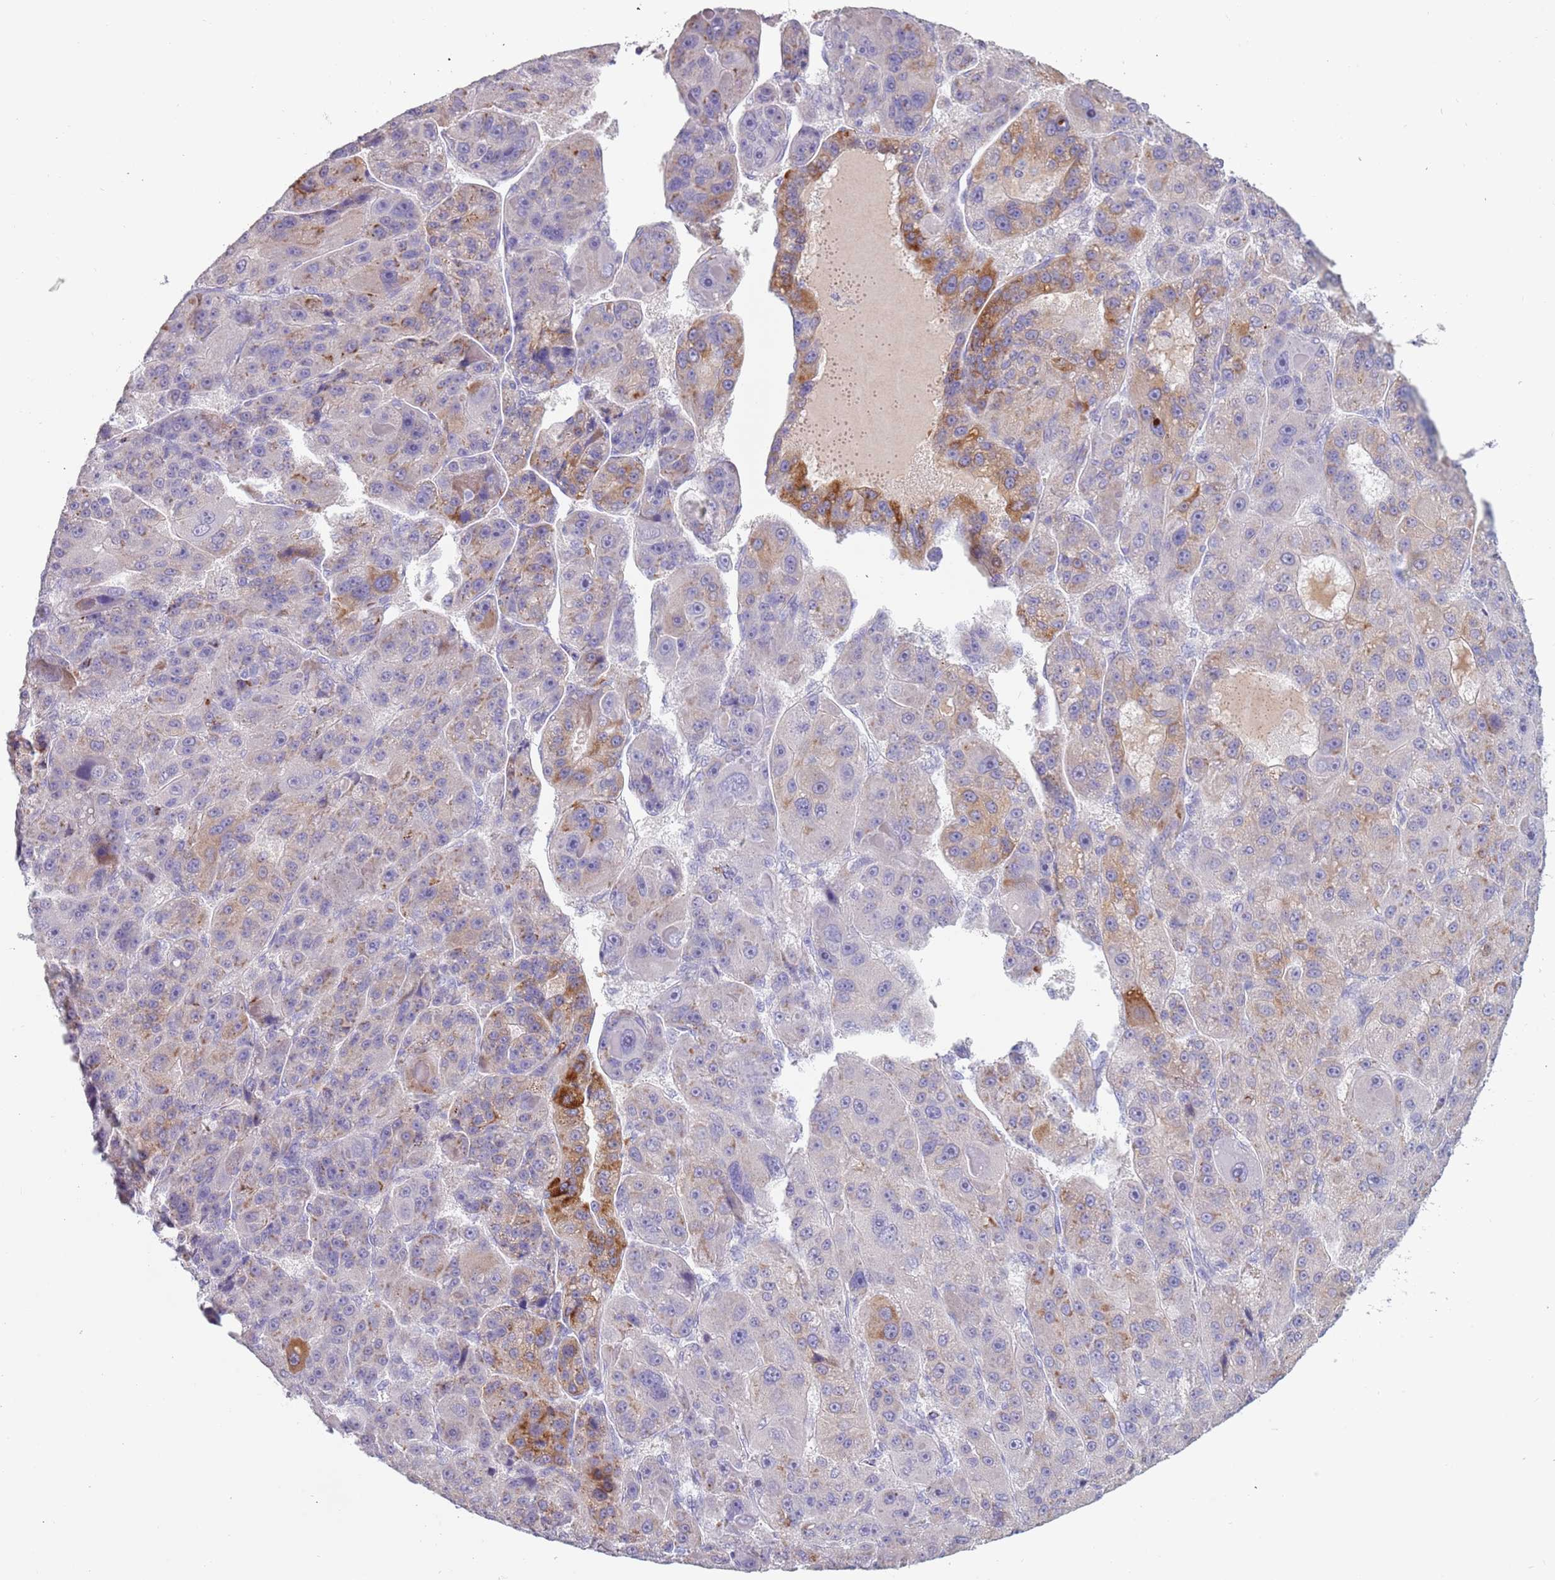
{"staining": {"intensity": "moderate", "quantity": "<25%", "location": "cytoplasmic/membranous"}, "tissue": "liver cancer", "cell_type": "Tumor cells", "image_type": "cancer", "snomed": [{"axis": "morphology", "description": "Carcinoma, Hepatocellular, NOS"}, {"axis": "topography", "description": "Liver"}], "caption": "Protein staining displays moderate cytoplasmic/membranous positivity in about <25% of tumor cells in liver cancer.", "gene": "TNFRSF6B", "patient": {"sex": "male", "age": 76}}